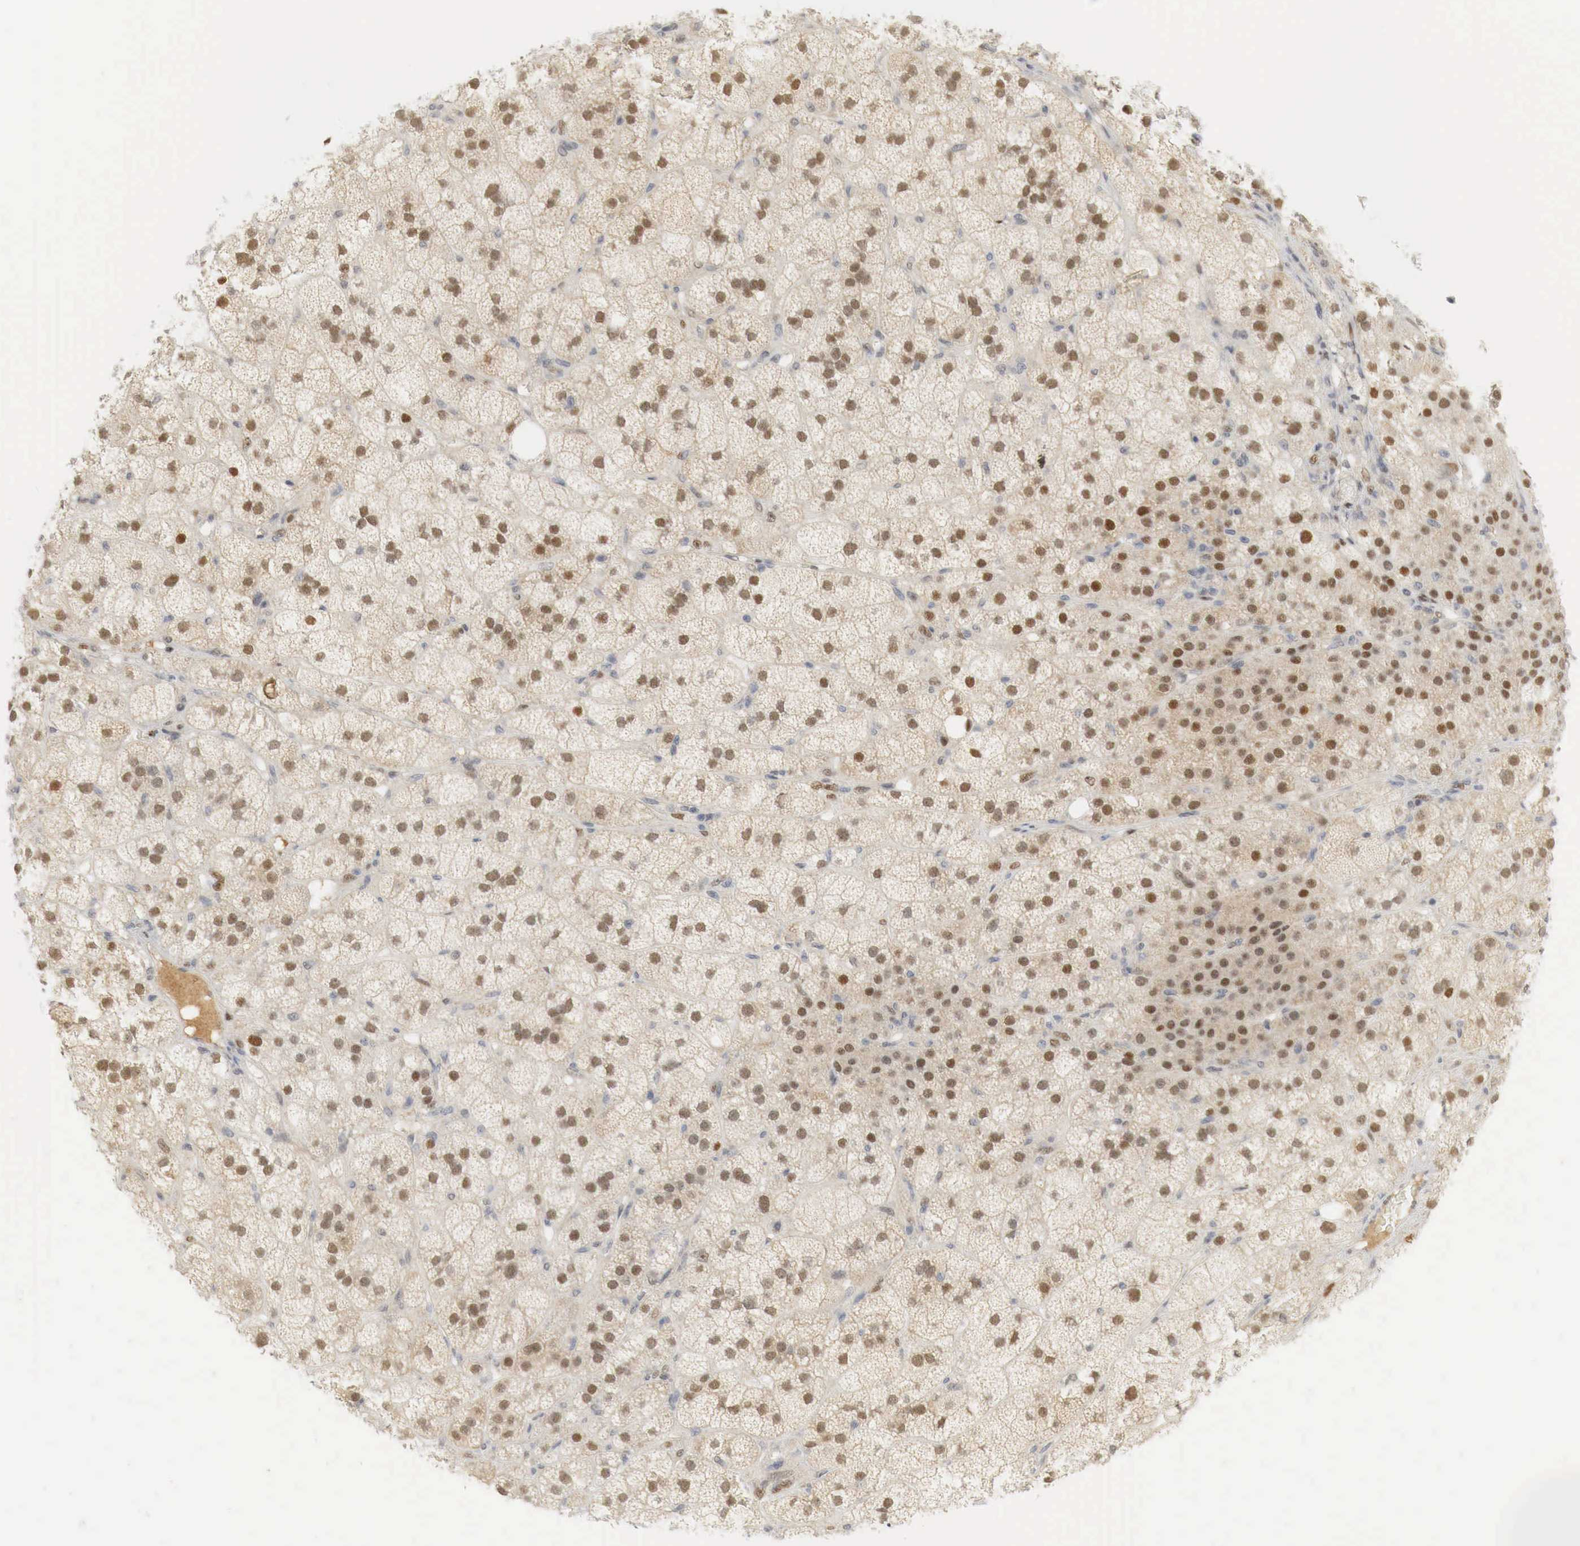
{"staining": {"intensity": "moderate", "quantity": ">75%", "location": "cytoplasmic/membranous,nuclear"}, "tissue": "adrenal gland", "cell_type": "Glandular cells", "image_type": "normal", "snomed": [{"axis": "morphology", "description": "Normal tissue, NOS"}, {"axis": "topography", "description": "Adrenal gland"}], "caption": "Protein expression analysis of unremarkable adrenal gland demonstrates moderate cytoplasmic/membranous,nuclear expression in about >75% of glandular cells. The protein is stained brown, and the nuclei are stained in blue (DAB (3,3'-diaminobenzidine) IHC with brightfield microscopy, high magnification).", "gene": "MYC", "patient": {"sex": "female", "age": 60}}